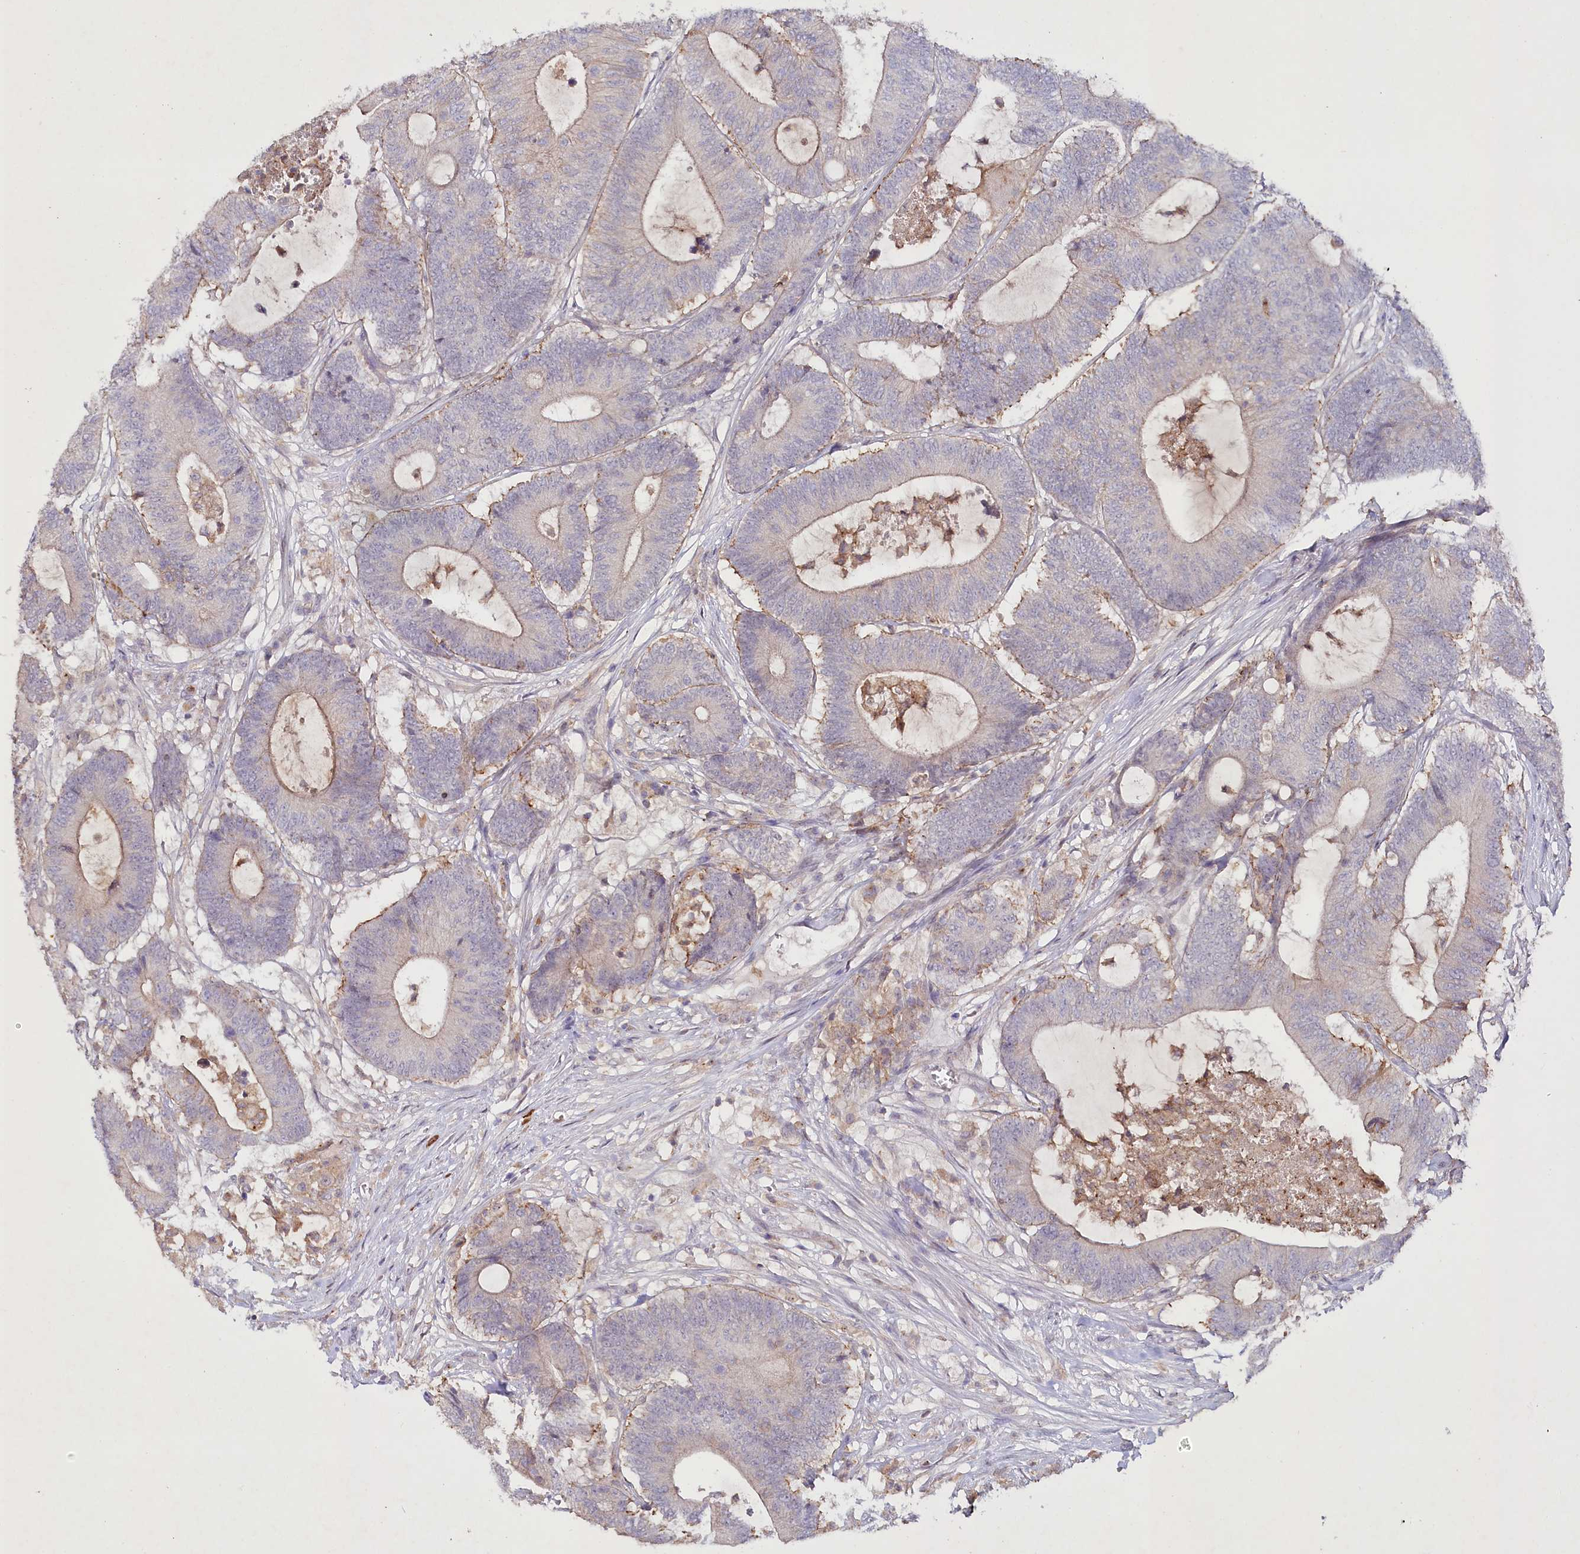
{"staining": {"intensity": "weak", "quantity": "25%-75%", "location": "cytoplasmic/membranous"}, "tissue": "colorectal cancer", "cell_type": "Tumor cells", "image_type": "cancer", "snomed": [{"axis": "morphology", "description": "Adenocarcinoma, NOS"}, {"axis": "topography", "description": "Colon"}], "caption": "Colorectal cancer (adenocarcinoma) stained with a protein marker demonstrates weak staining in tumor cells.", "gene": "ALDH3B1", "patient": {"sex": "female", "age": 84}}